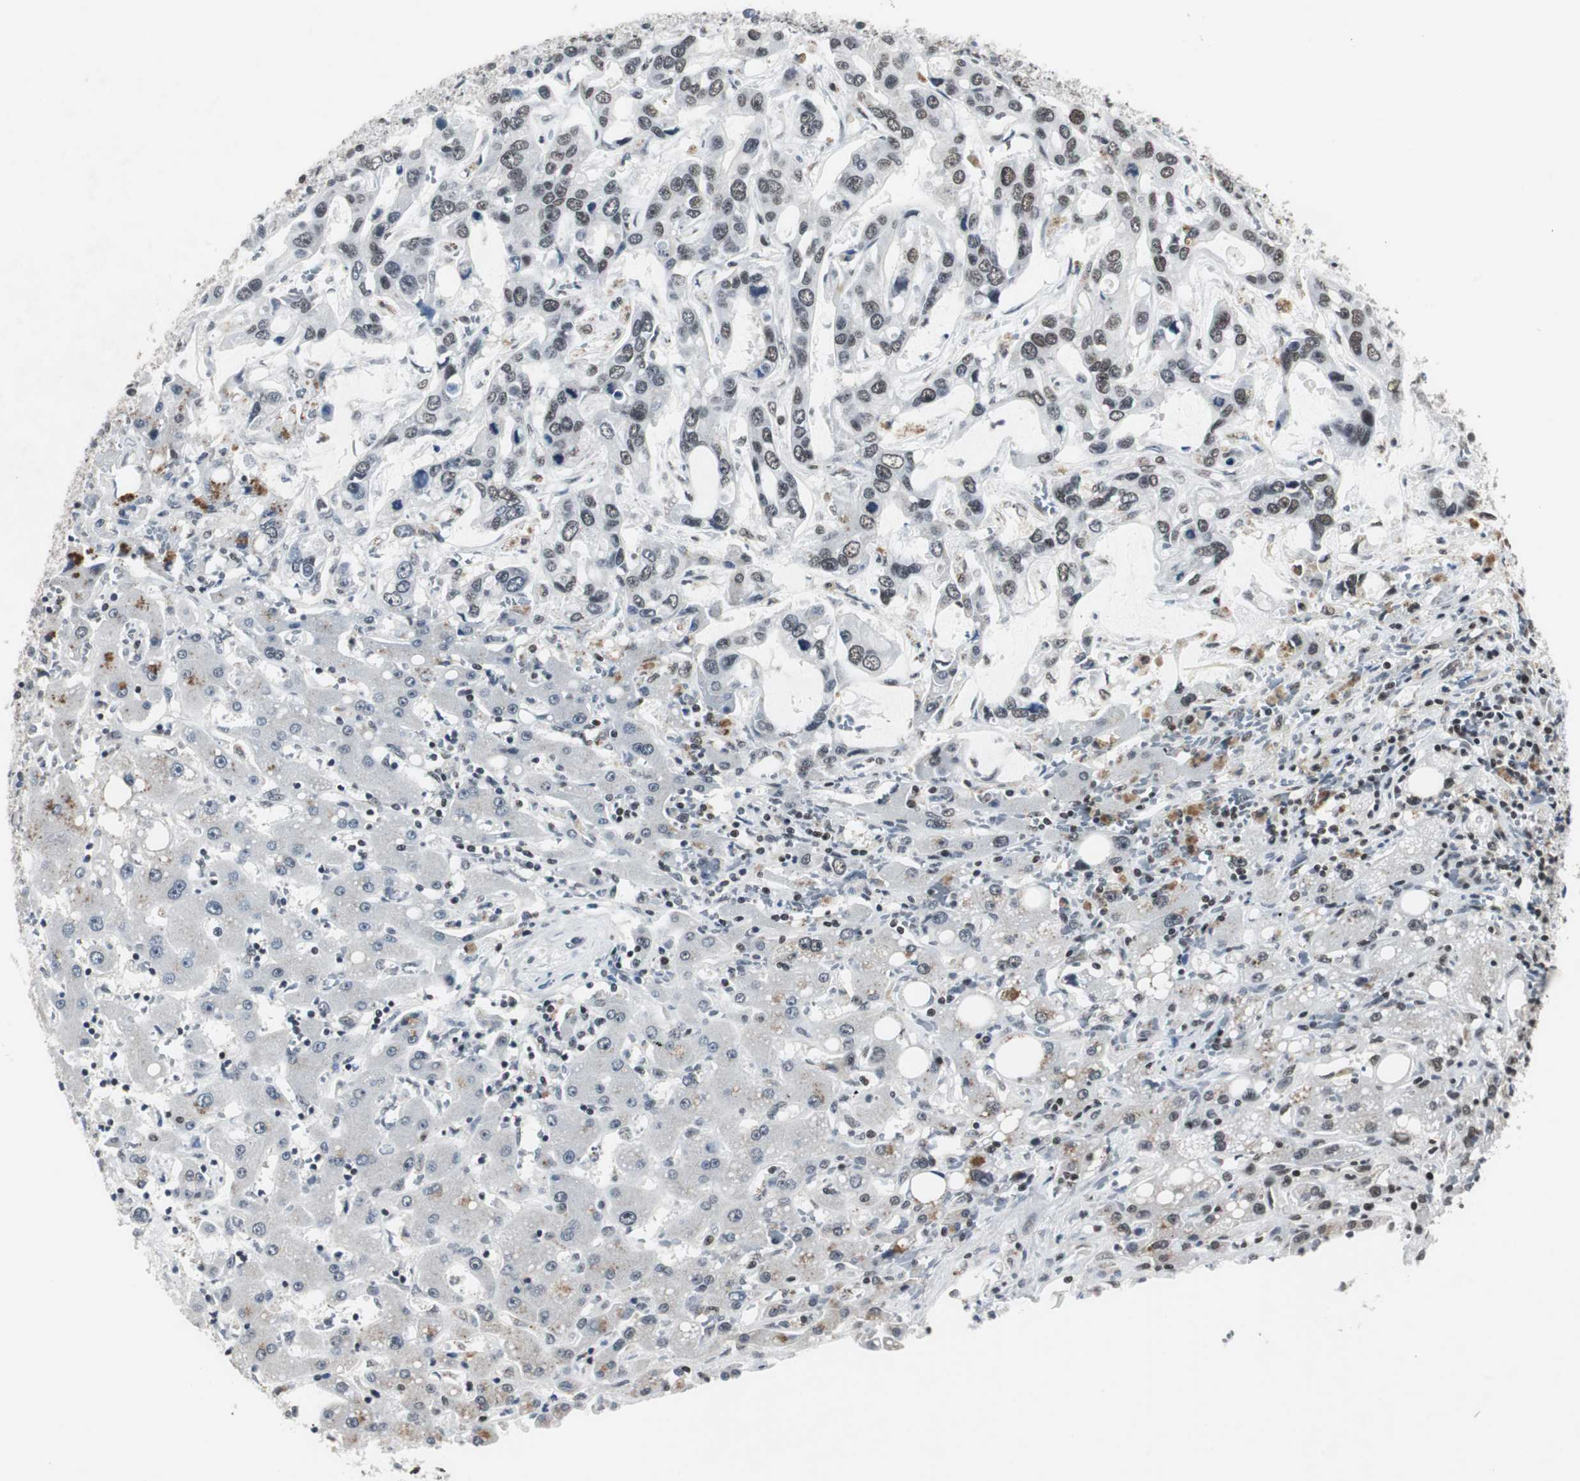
{"staining": {"intensity": "moderate", "quantity": ">75%", "location": "nuclear"}, "tissue": "liver cancer", "cell_type": "Tumor cells", "image_type": "cancer", "snomed": [{"axis": "morphology", "description": "Cholangiocarcinoma"}, {"axis": "topography", "description": "Liver"}], "caption": "Brown immunohistochemical staining in human cholangiocarcinoma (liver) reveals moderate nuclear staining in approximately >75% of tumor cells.", "gene": "RAD9A", "patient": {"sex": "female", "age": 65}}